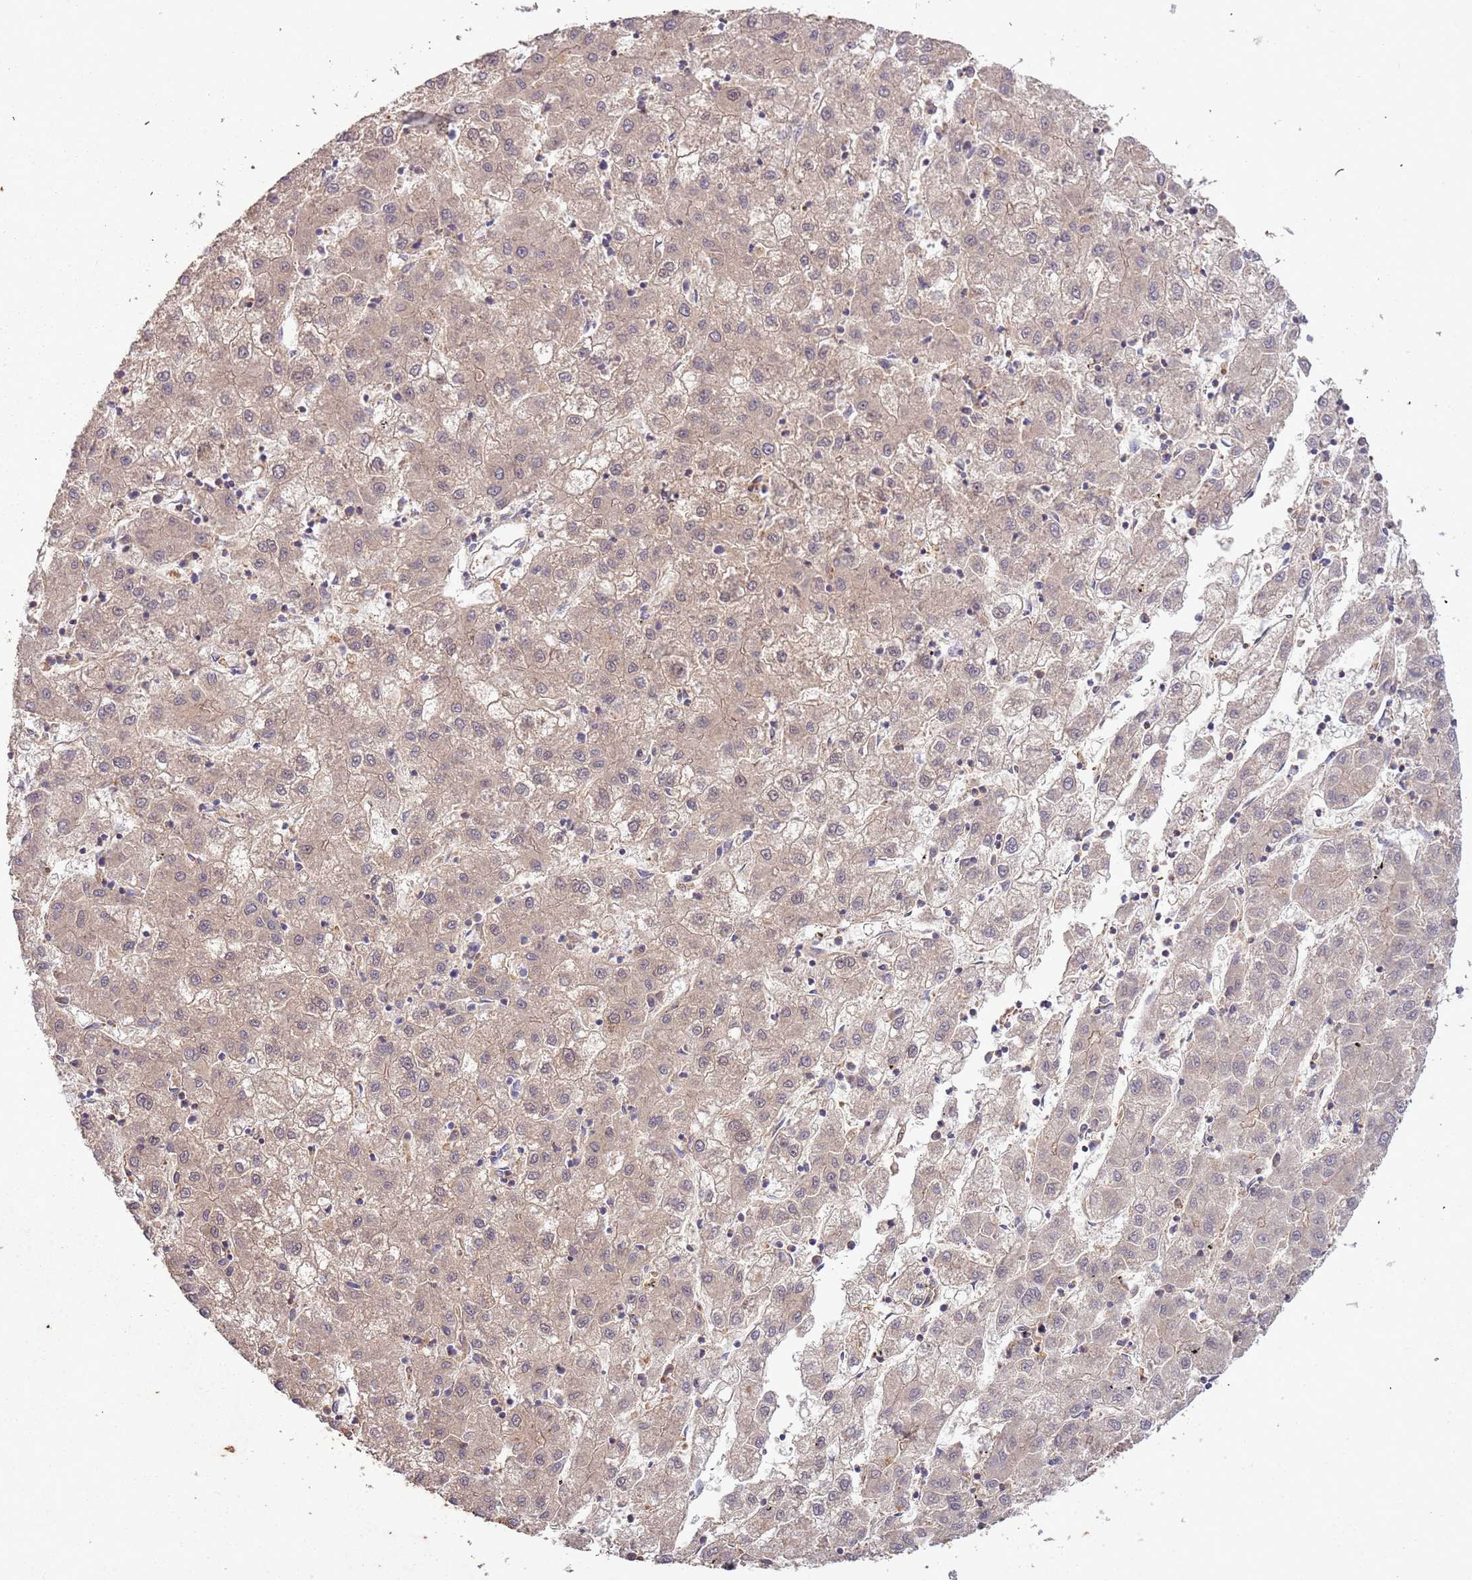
{"staining": {"intensity": "weak", "quantity": "<25%", "location": "nuclear"}, "tissue": "liver cancer", "cell_type": "Tumor cells", "image_type": "cancer", "snomed": [{"axis": "morphology", "description": "Carcinoma, Hepatocellular, NOS"}, {"axis": "topography", "description": "Liver"}], "caption": "There is no significant staining in tumor cells of liver hepatocellular carcinoma.", "gene": "FECH", "patient": {"sex": "male", "age": 72}}